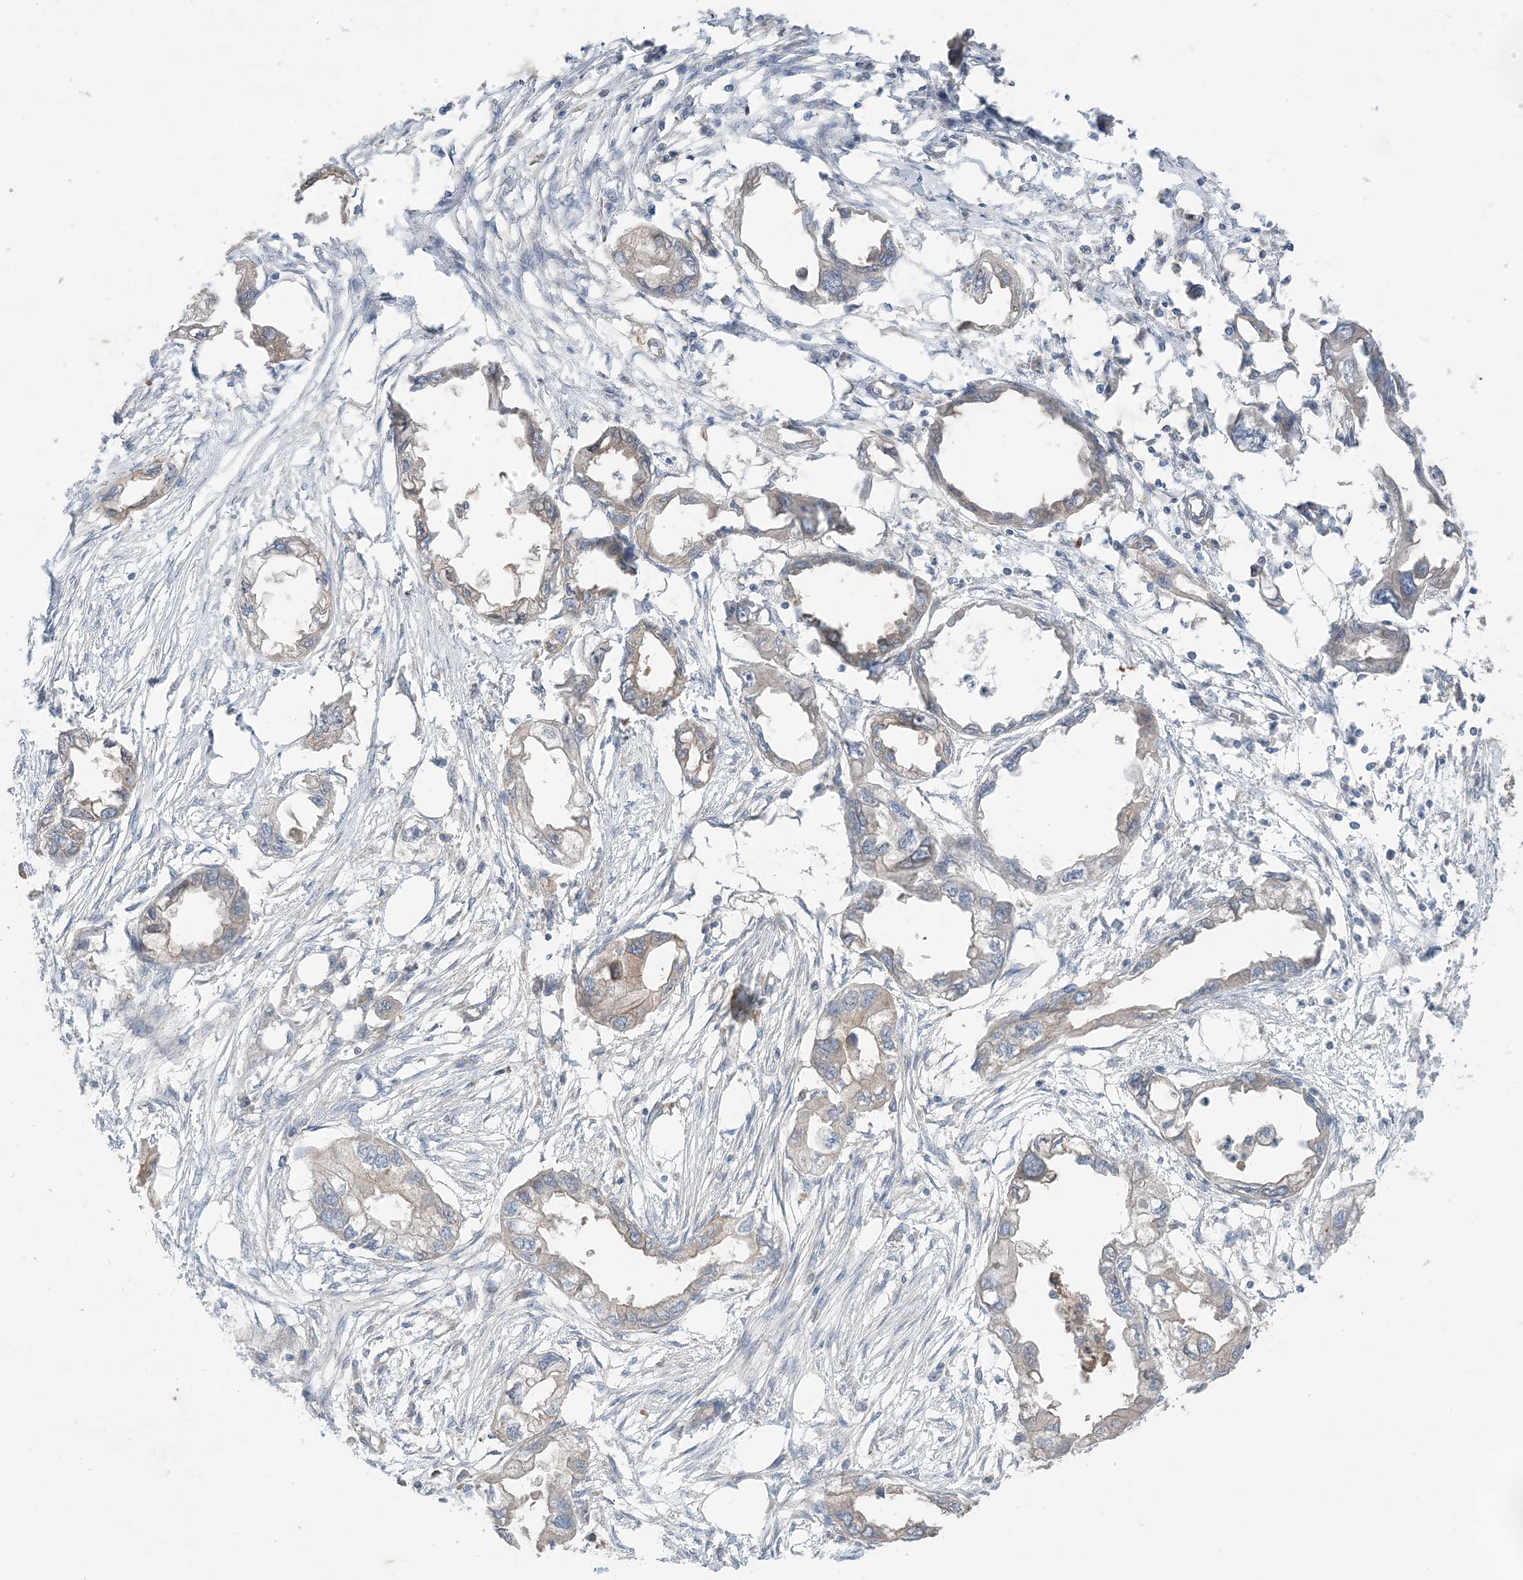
{"staining": {"intensity": "weak", "quantity": "<25%", "location": "cytoplasmic/membranous"}, "tissue": "endometrial cancer", "cell_type": "Tumor cells", "image_type": "cancer", "snomed": [{"axis": "morphology", "description": "Adenocarcinoma, NOS"}, {"axis": "morphology", "description": "Adenocarcinoma, metastatic, NOS"}, {"axis": "topography", "description": "Adipose tissue"}, {"axis": "topography", "description": "Endometrium"}], "caption": "DAB immunohistochemical staining of endometrial cancer (metastatic adenocarcinoma) exhibits no significant staining in tumor cells.", "gene": "CCNY", "patient": {"sex": "female", "age": 67}}